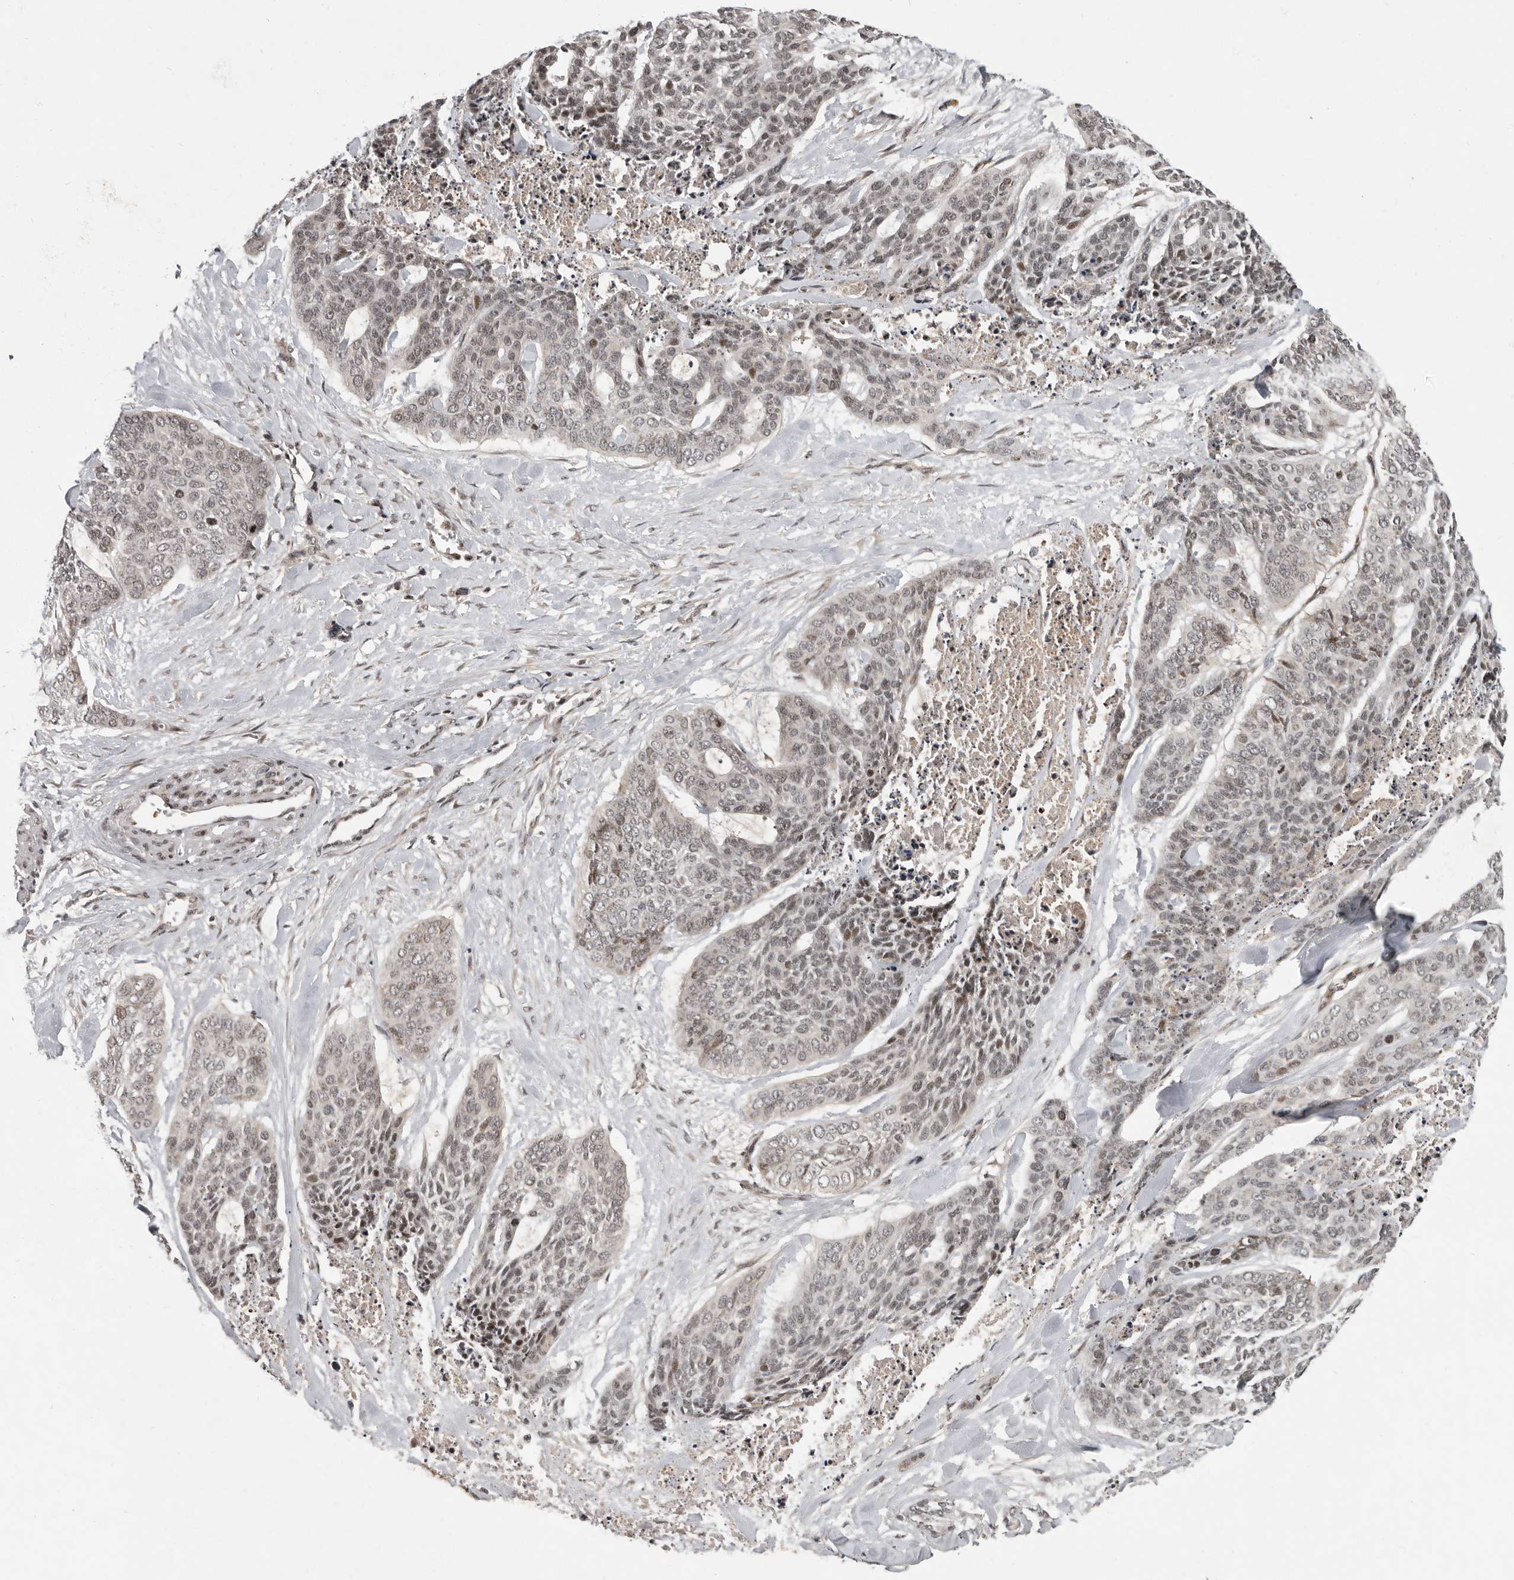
{"staining": {"intensity": "weak", "quantity": ">75%", "location": "nuclear"}, "tissue": "skin cancer", "cell_type": "Tumor cells", "image_type": "cancer", "snomed": [{"axis": "morphology", "description": "Basal cell carcinoma"}, {"axis": "topography", "description": "Skin"}], "caption": "The image reveals immunohistochemical staining of skin cancer (basal cell carcinoma). There is weak nuclear staining is identified in about >75% of tumor cells.", "gene": "RABIF", "patient": {"sex": "female", "age": 64}}